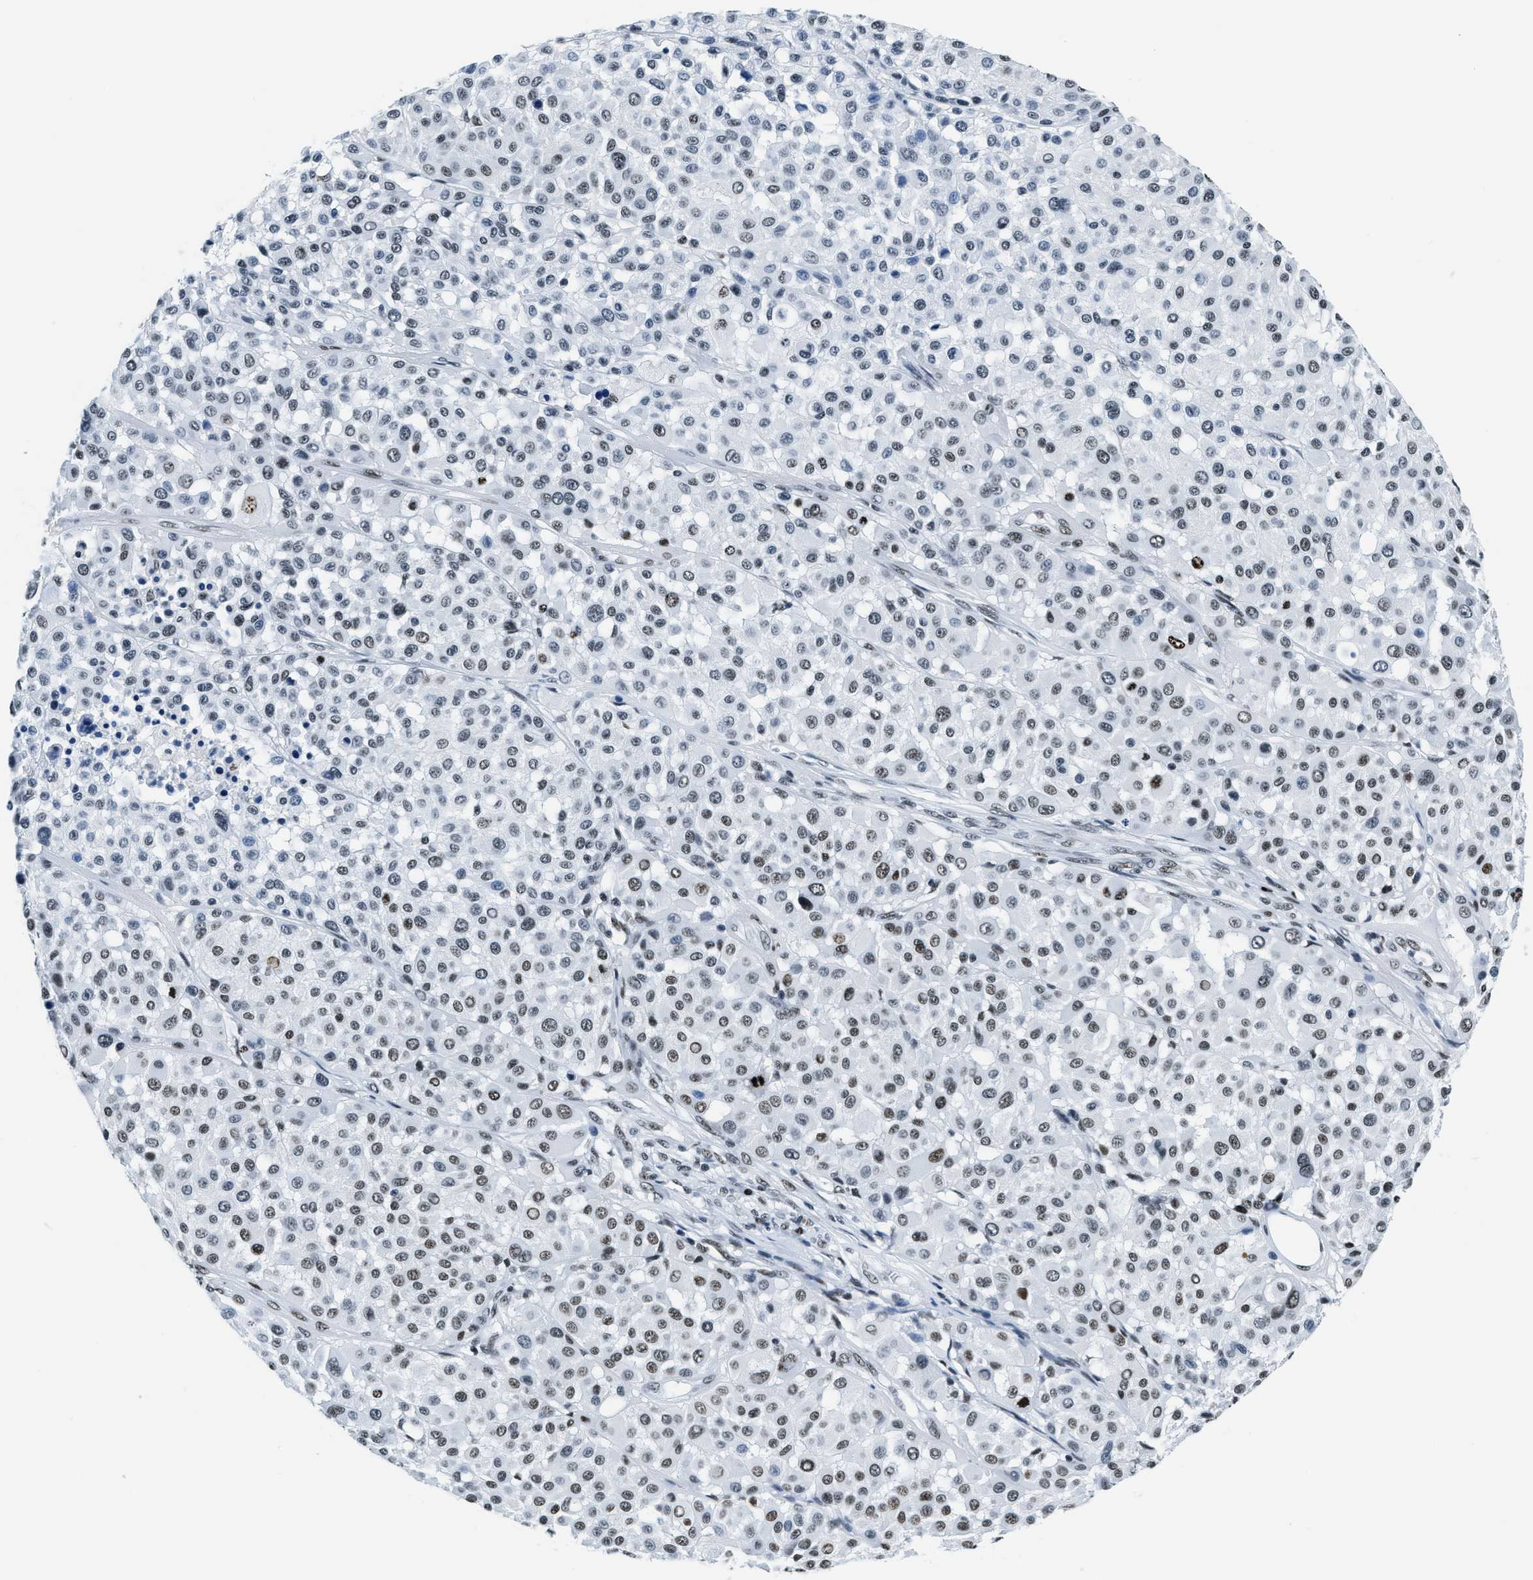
{"staining": {"intensity": "weak", "quantity": ">75%", "location": "nuclear"}, "tissue": "melanoma", "cell_type": "Tumor cells", "image_type": "cancer", "snomed": [{"axis": "morphology", "description": "Malignant melanoma, Metastatic site"}, {"axis": "topography", "description": "Soft tissue"}], "caption": "The photomicrograph demonstrates staining of melanoma, revealing weak nuclear protein staining (brown color) within tumor cells.", "gene": "TOP1", "patient": {"sex": "male", "age": 41}}